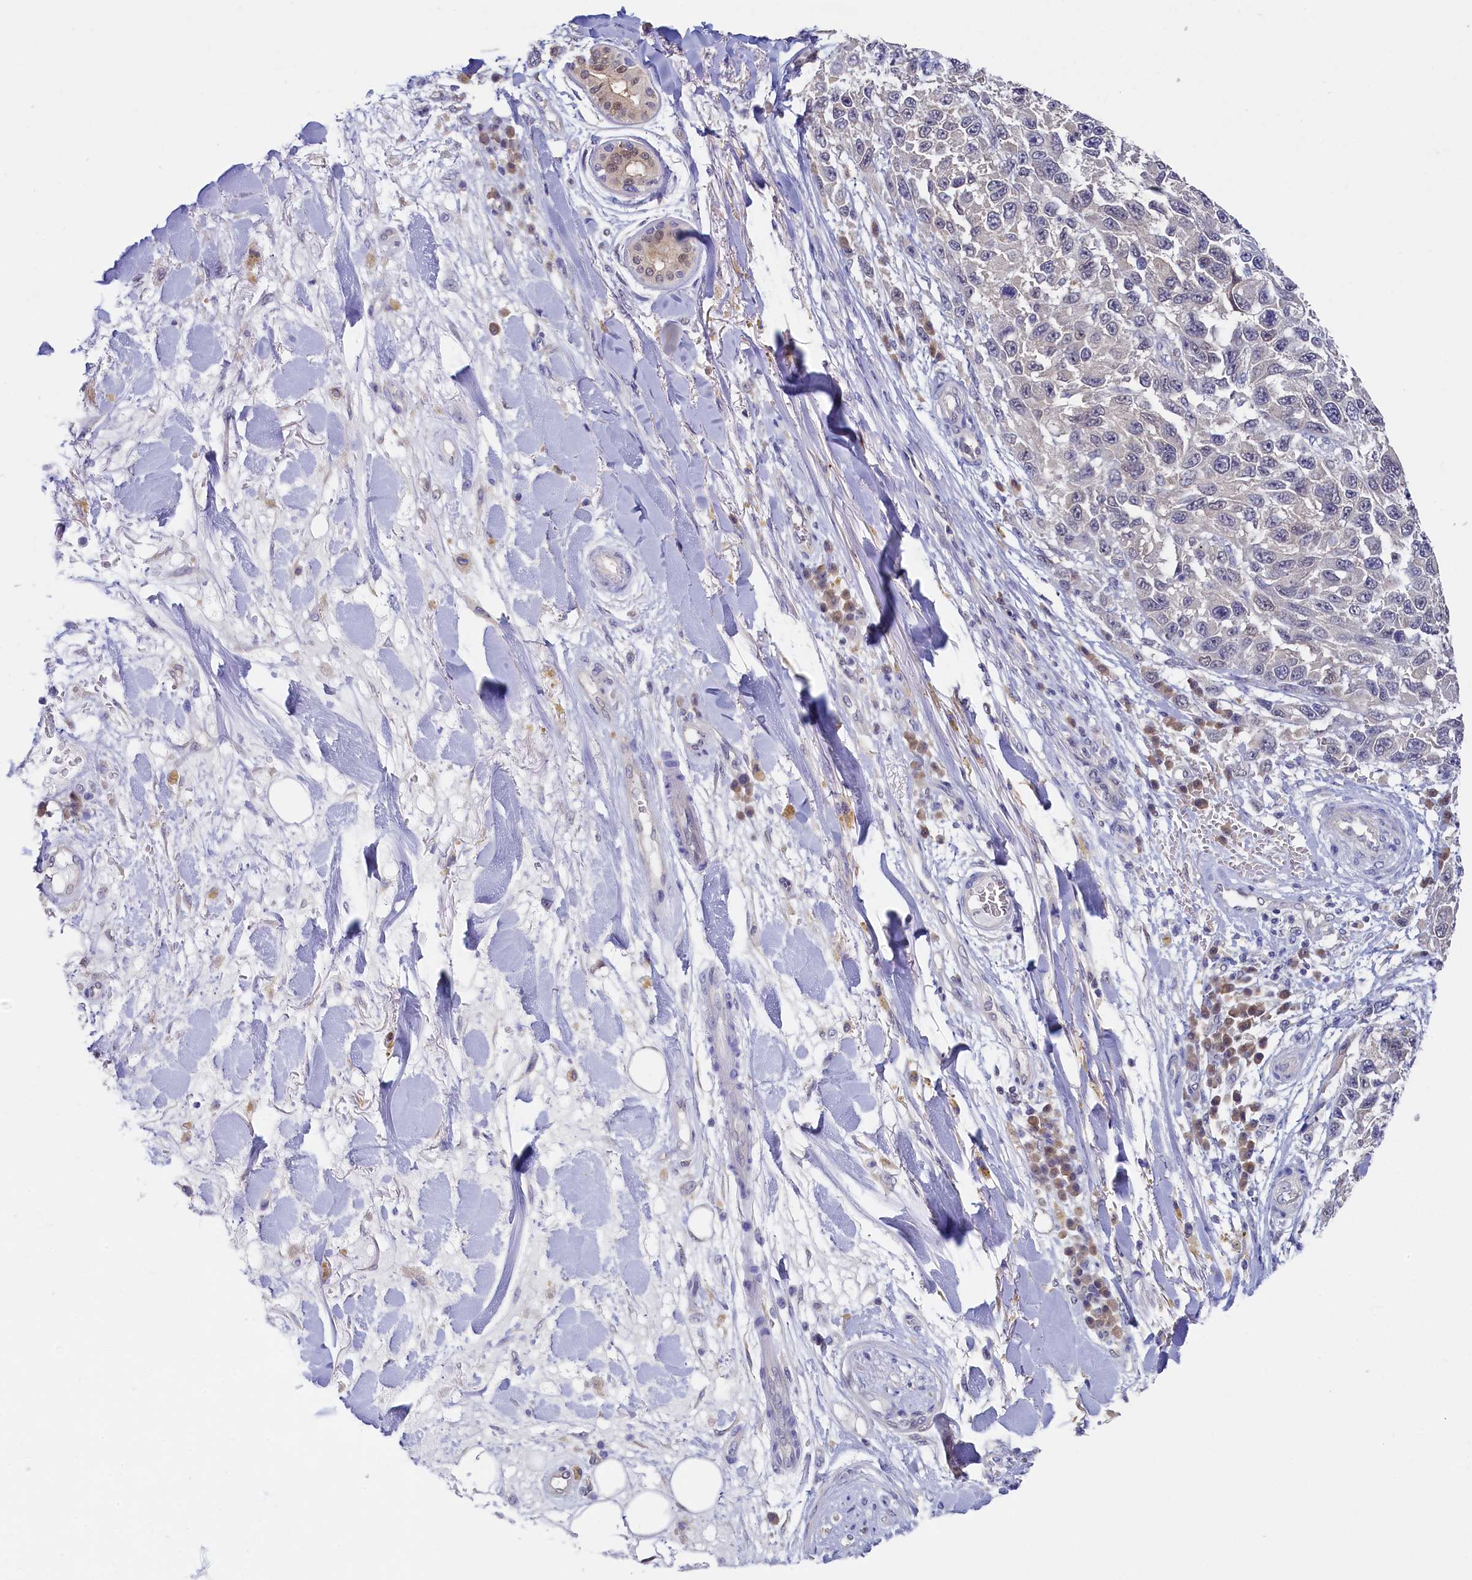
{"staining": {"intensity": "negative", "quantity": "none", "location": "none"}, "tissue": "melanoma", "cell_type": "Tumor cells", "image_type": "cancer", "snomed": [{"axis": "morphology", "description": "Normal tissue, NOS"}, {"axis": "morphology", "description": "Malignant melanoma, NOS"}, {"axis": "topography", "description": "Skin"}], "caption": "A micrograph of melanoma stained for a protein demonstrates no brown staining in tumor cells.", "gene": "C11orf54", "patient": {"sex": "female", "age": 96}}